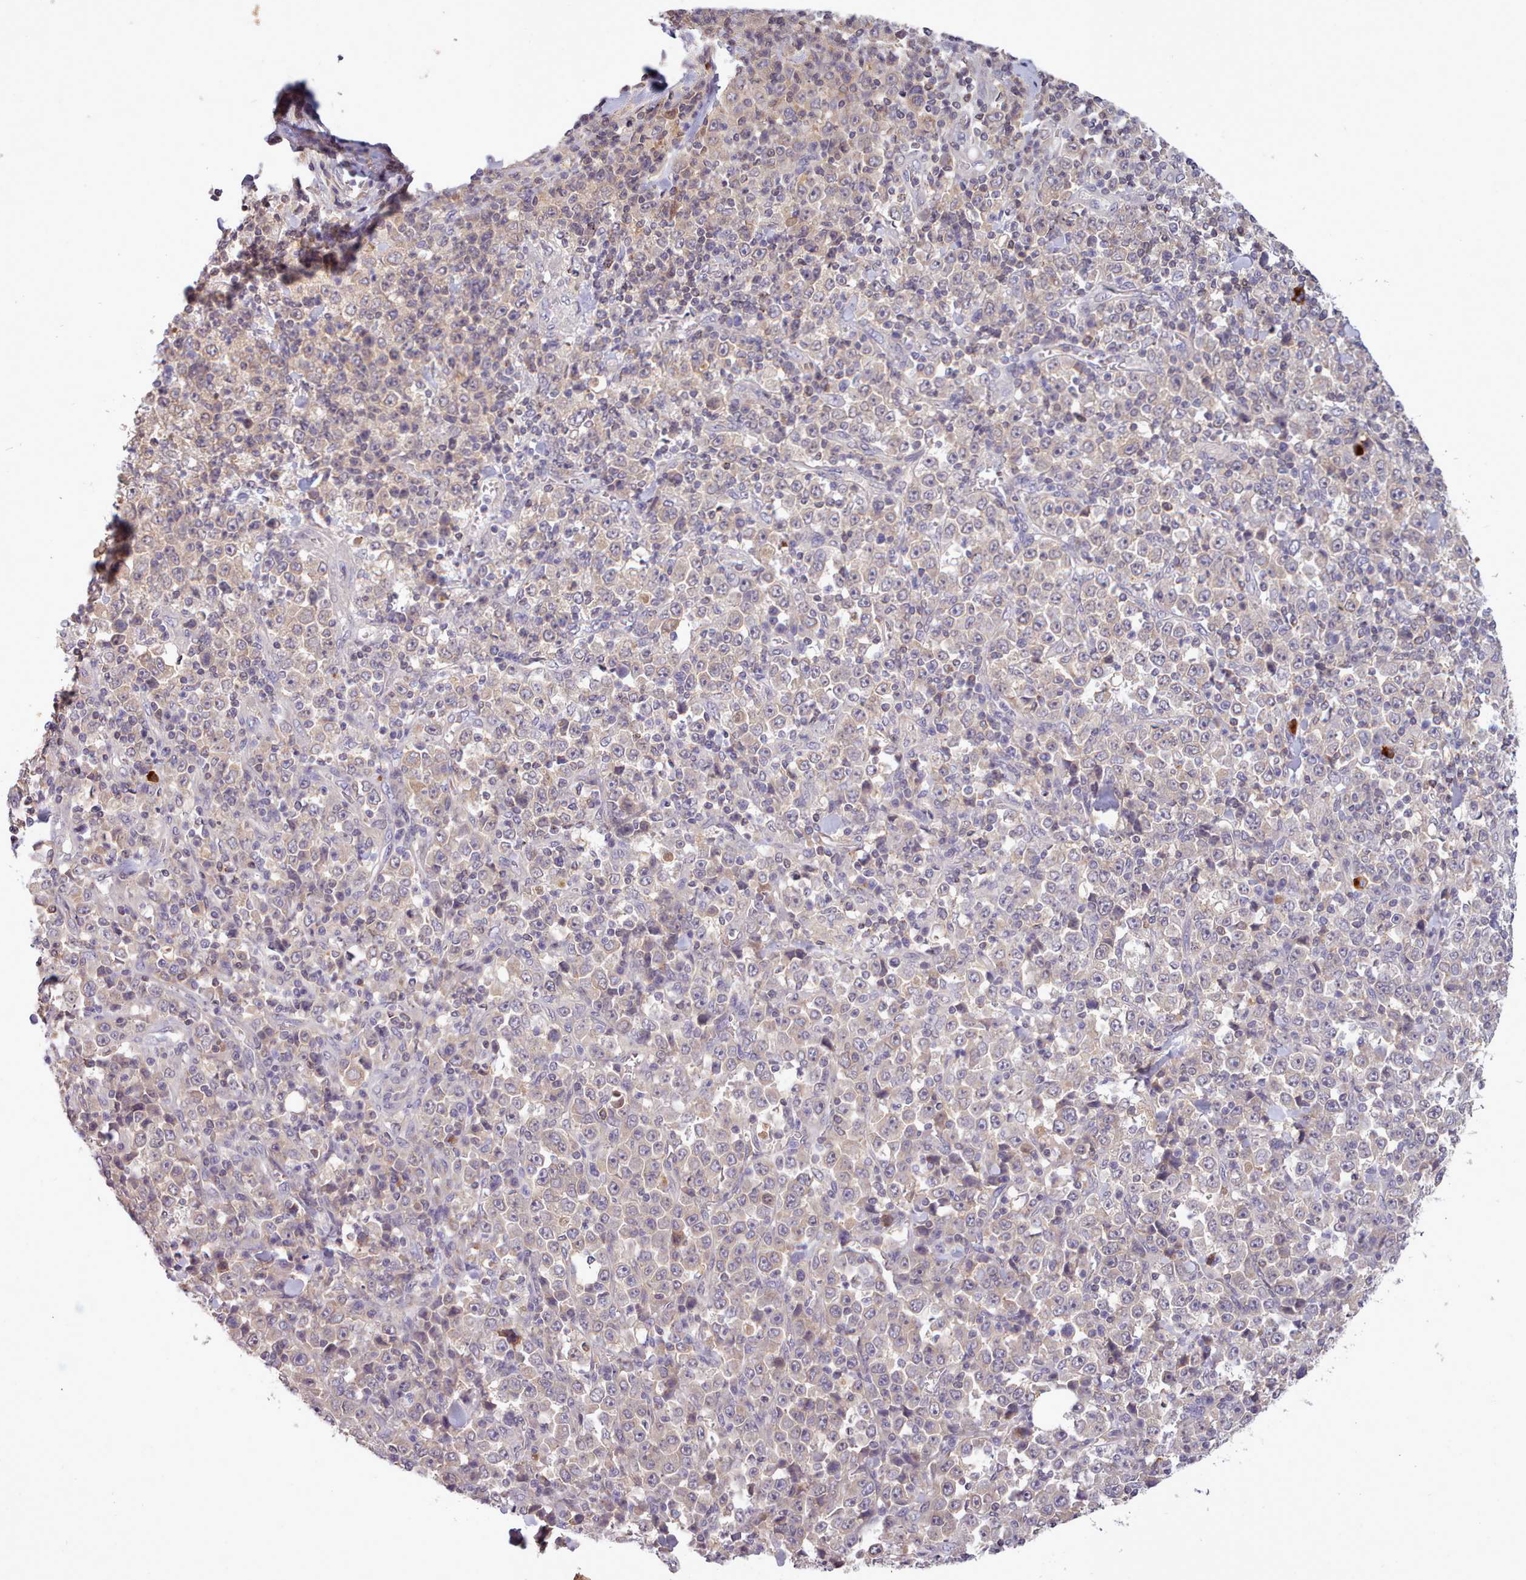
{"staining": {"intensity": "weak", "quantity": "25%-75%", "location": "cytoplasmic/membranous"}, "tissue": "stomach cancer", "cell_type": "Tumor cells", "image_type": "cancer", "snomed": [{"axis": "morphology", "description": "Normal tissue, NOS"}, {"axis": "morphology", "description": "Adenocarcinoma, NOS"}, {"axis": "topography", "description": "Stomach, upper"}, {"axis": "topography", "description": "Stomach"}], "caption": "This photomicrograph reveals immunohistochemistry staining of stomach cancer, with low weak cytoplasmic/membranous positivity in approximately 25%-75% of tumor cells.", "gene": "ARL17A", "patient": {"sex": "male", "age": 59}}